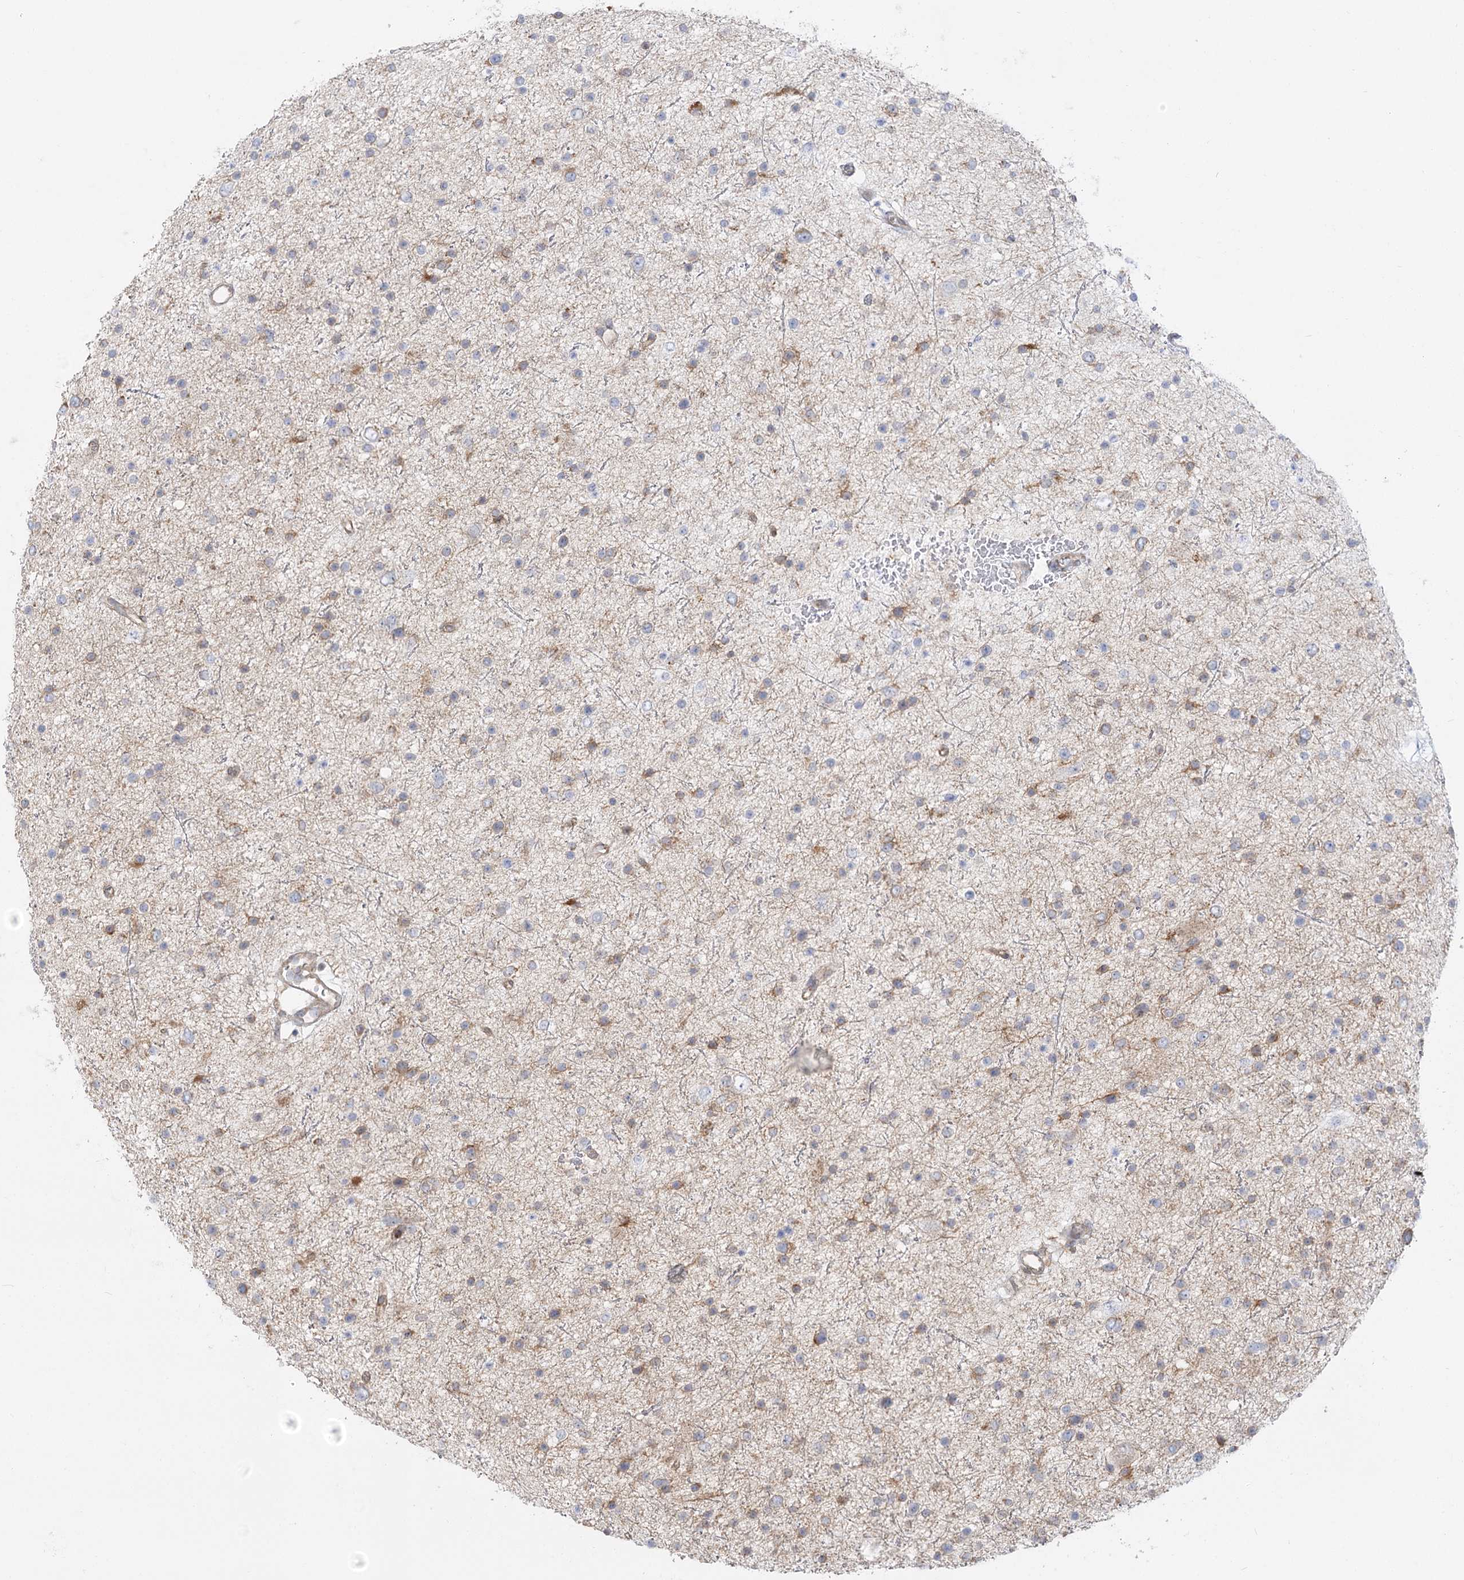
{"staining": {"intensity": "moderate", "quantity": "<25%", "location": "cytoplasmic/membranous"}, "tissue": "glioma", "cell_type": "Tumor cells", "image_type": "cancer", "snomed": [{"axis": "morphology", "description": "Glioma, malignant, Low grade"}, {"axis": "topography", "description": "Brain"}], "caption": "This is an image of immunohistochemistry staining of glioma, which shows moderate positivity in the cytoplasmic/membranous of tumor cells.", "gene": "MTMR3", "patient": {"sex": "female", "age": 37}}